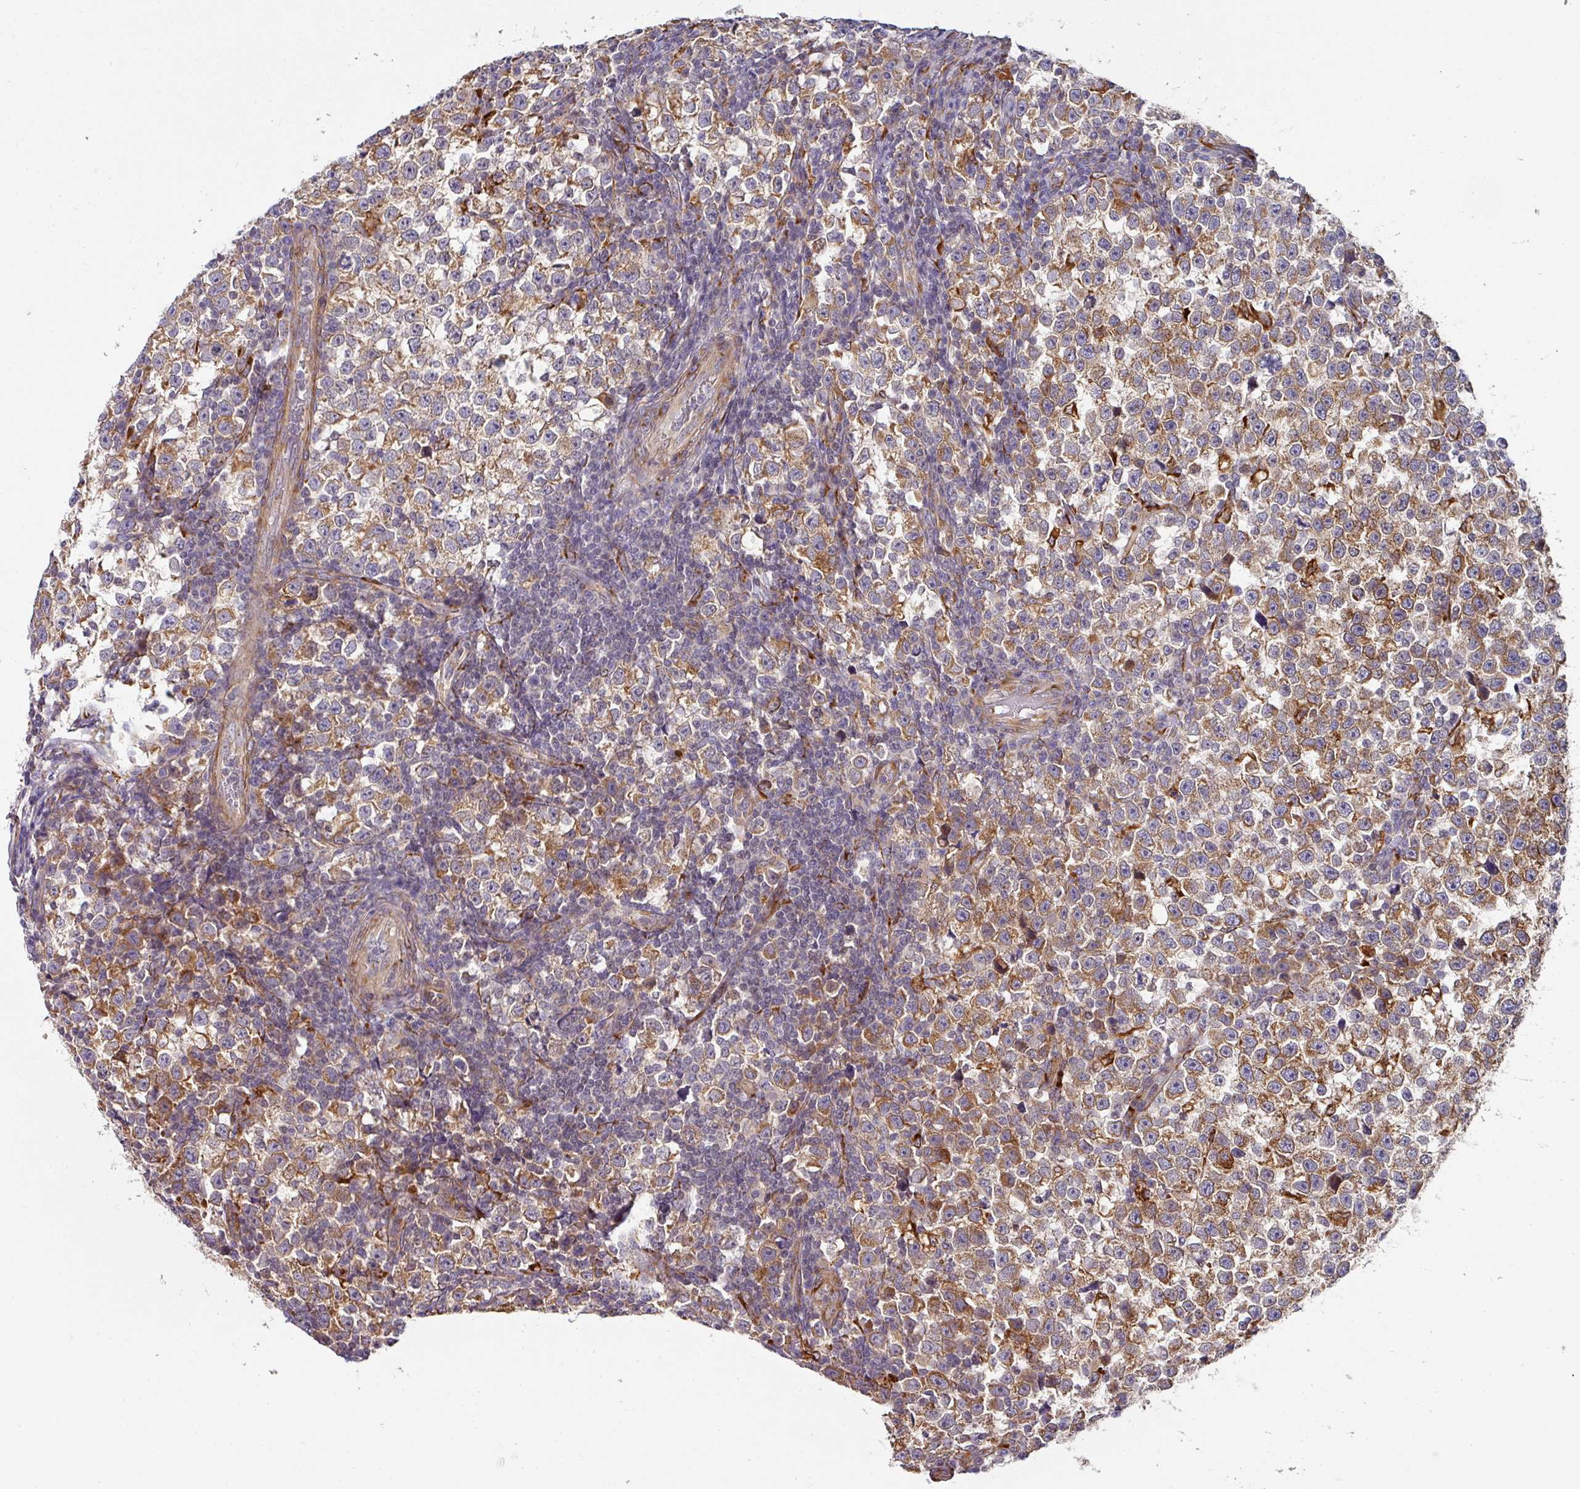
{"staining": {"intensity": "moderate", "quantity": ">75%", "location": "cytoplasmic/membranous"}, "tissue": "testis cancer", "cell_type": "Tumor cells", "image_type": "cancer", "snomed": [{"axis": "morphology", "description": "Normal tissue, NOS"}, {"axis": "morphology", "description": "Seminoma, NOS"}, {"axis": "topography", "description": "Testis"}], "caption": "Tumor cells display medium levels of moderate cytoplasmic/membranous expression in about >75% of cells in human testis seminoma.", "gene": "ZNF268", "patient": {"sex": "male", "age": 43}}